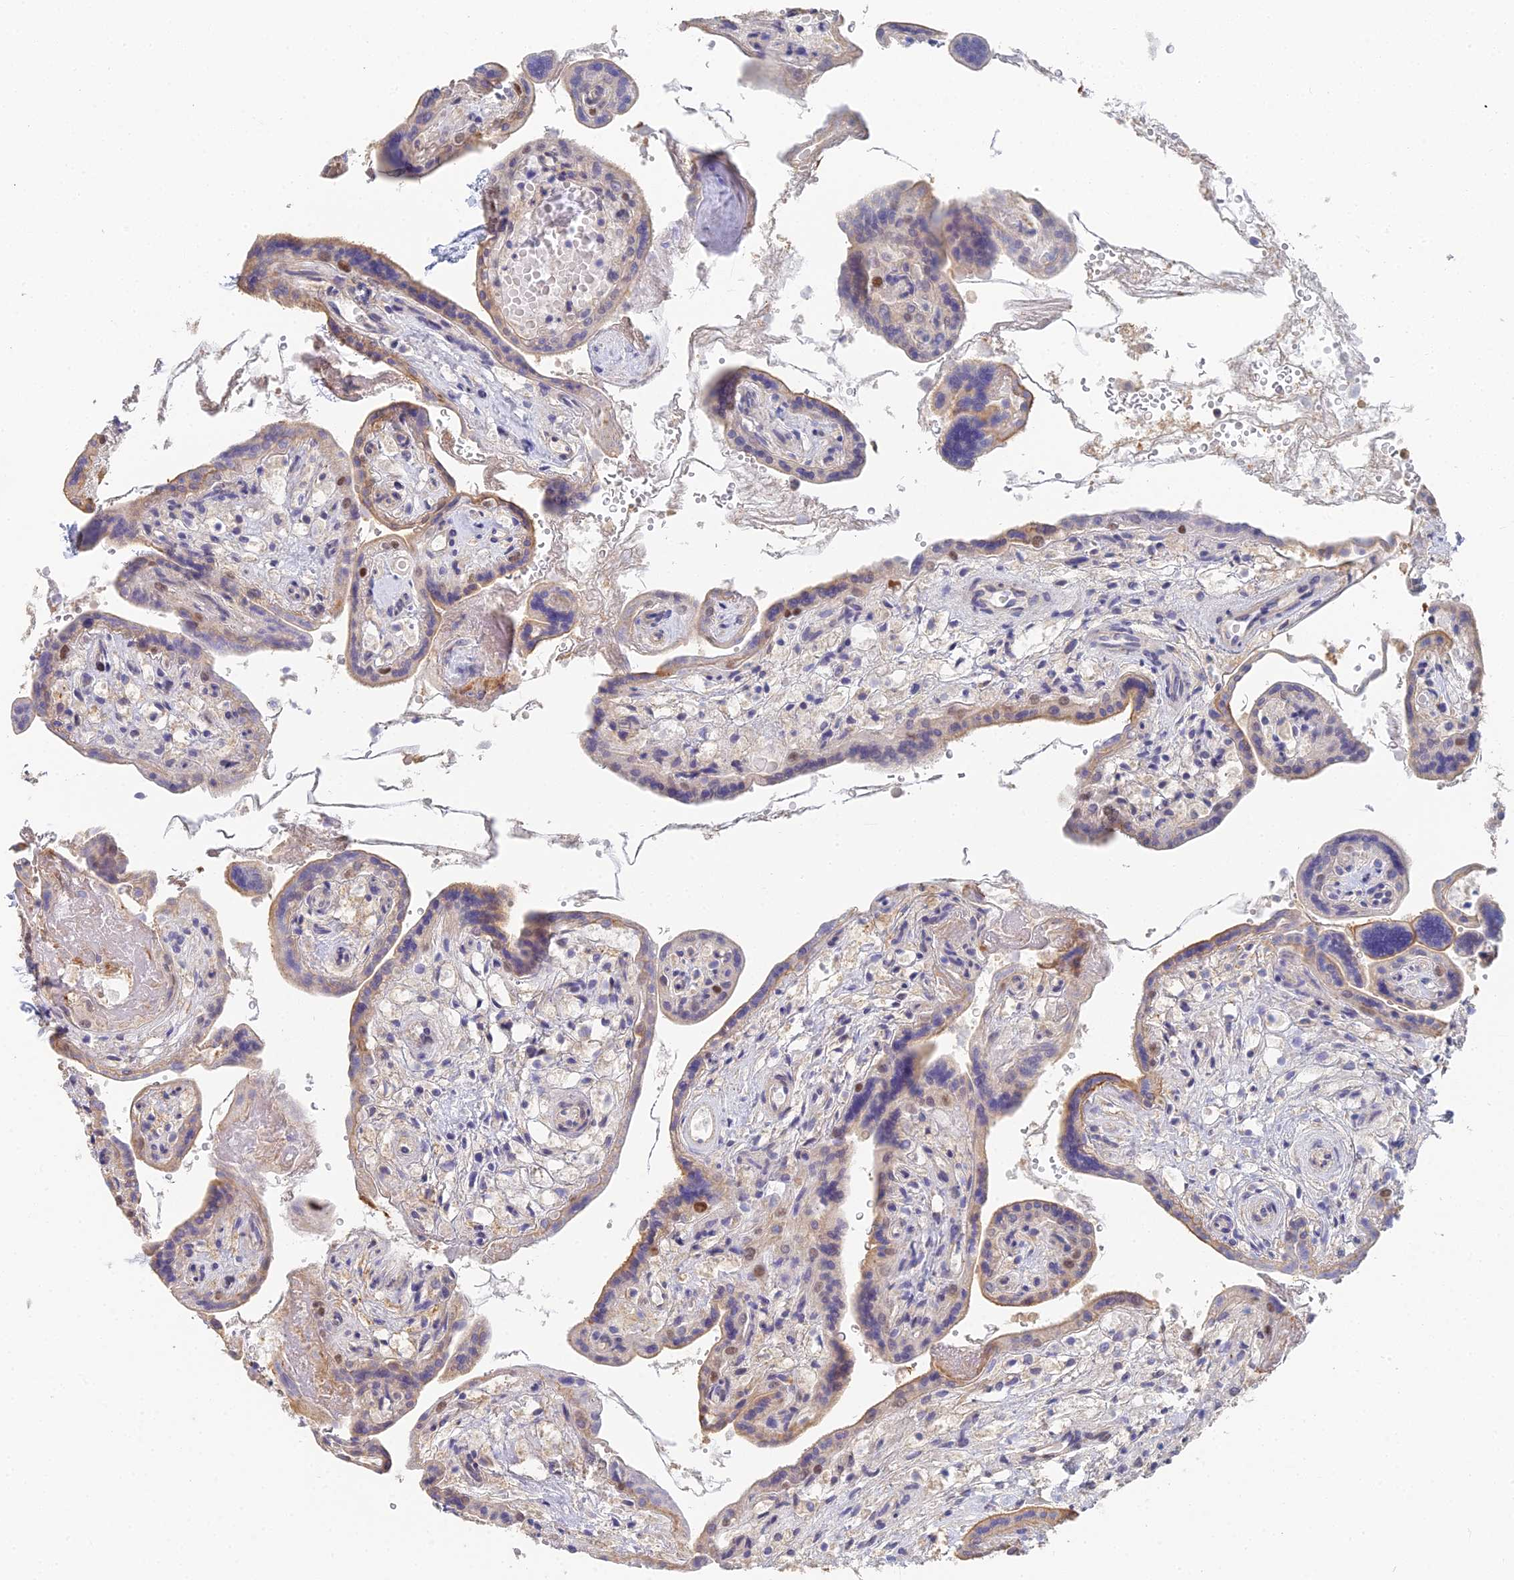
{"staining": {"intensity": "moderate", "quantity": ">75%", "location": "cytoplasmic/membranous,nuclear"}, "tissue": "placenta", "cell_type": "Trophoblastic cells", "image_type": "normal", "snomed": [{"axis": "morphology", "description": "Normal tissue, NOS"}, {"axis": "topography", "description": "Placenta"}], "caption": "The image displays a brown stain indicating the presence of a protein in the cytoplasmic/membranous,nuclear of trophoblastic cells in placenta.", "gene": "MCM2", "patient": {"sex": "female", "age": 37}}